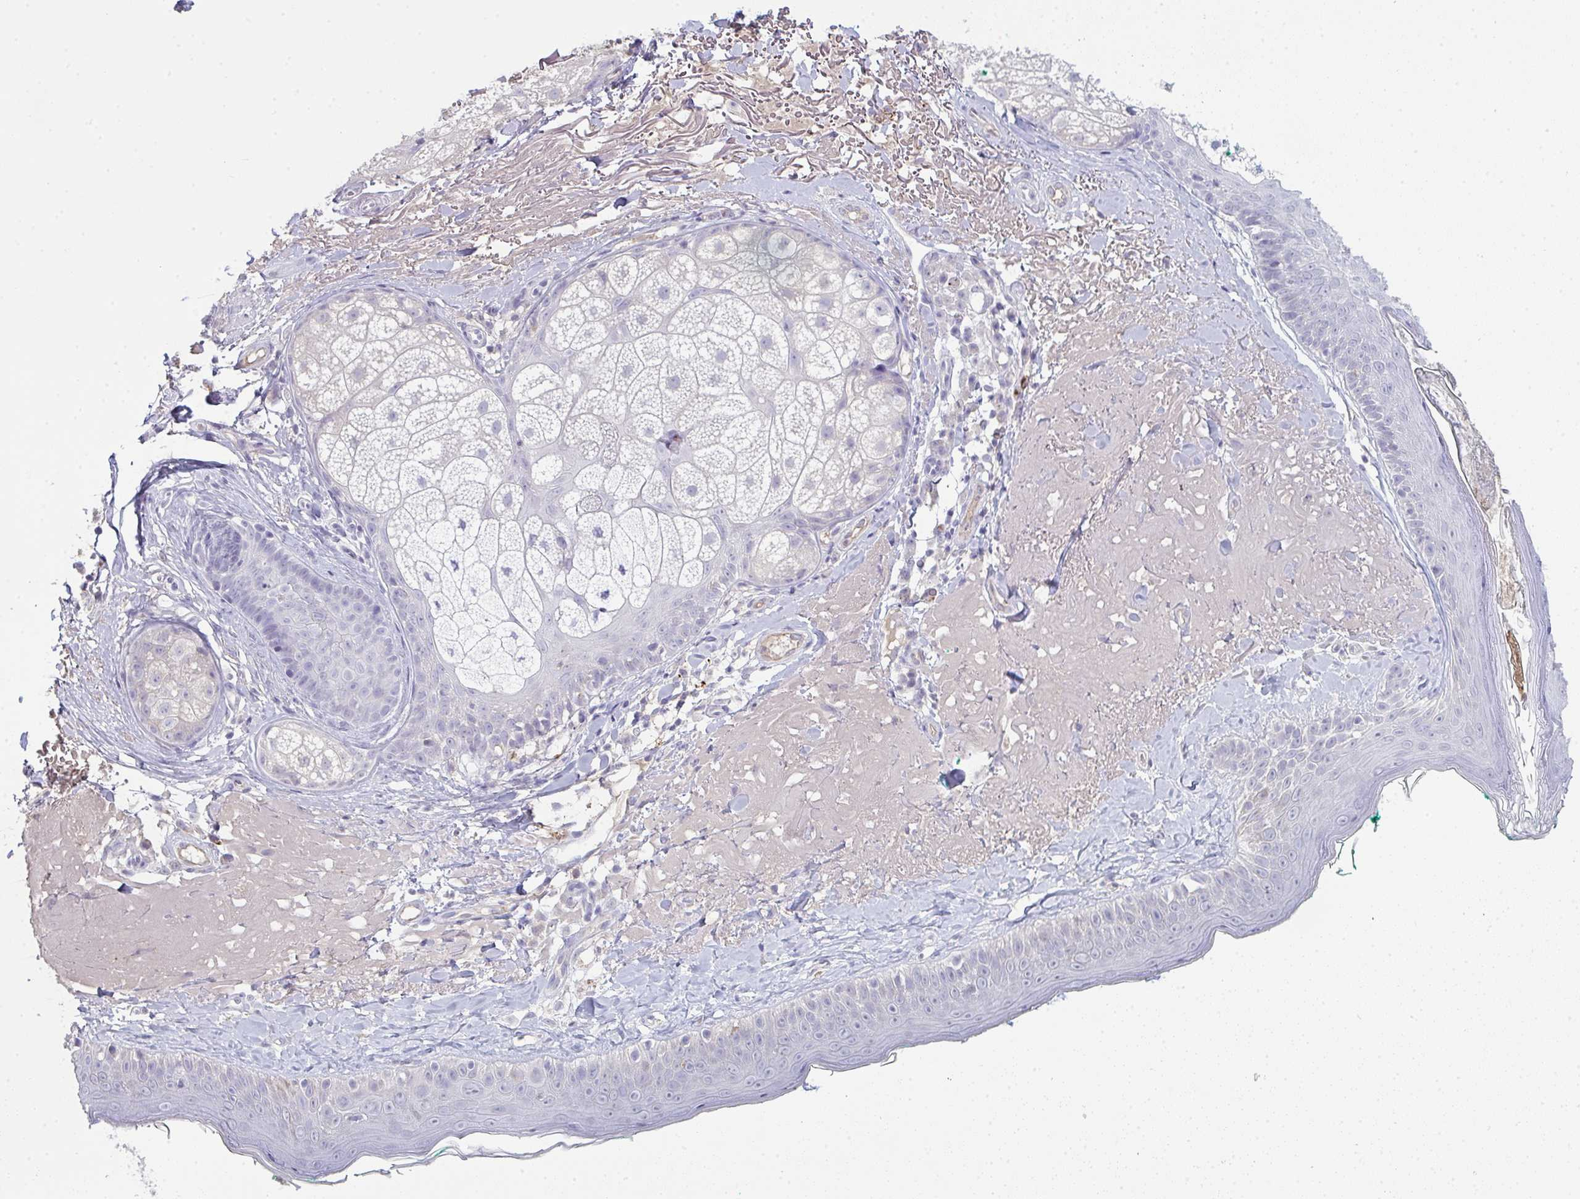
{"staining": {"intensity": "negative", "quantity": "none", "location": "none"}, "tissue": "skin", "cell_type": "Fibroblasts", "image_type": "normal", "snomed": [{"axis": "morphology", "description": "Normal tissue, NOS"}, {"axis": "topography", "description": "Skin"}], "caption": "Photomicrograph shows no protein expression in fibroblasts of benign skin. (Brightfield microscopy of DAB (3,3'-diaminobenzidine) IHC at high magnification).", "gene": "ADAM21", "patient": {"sex": "male", "age": 73}}